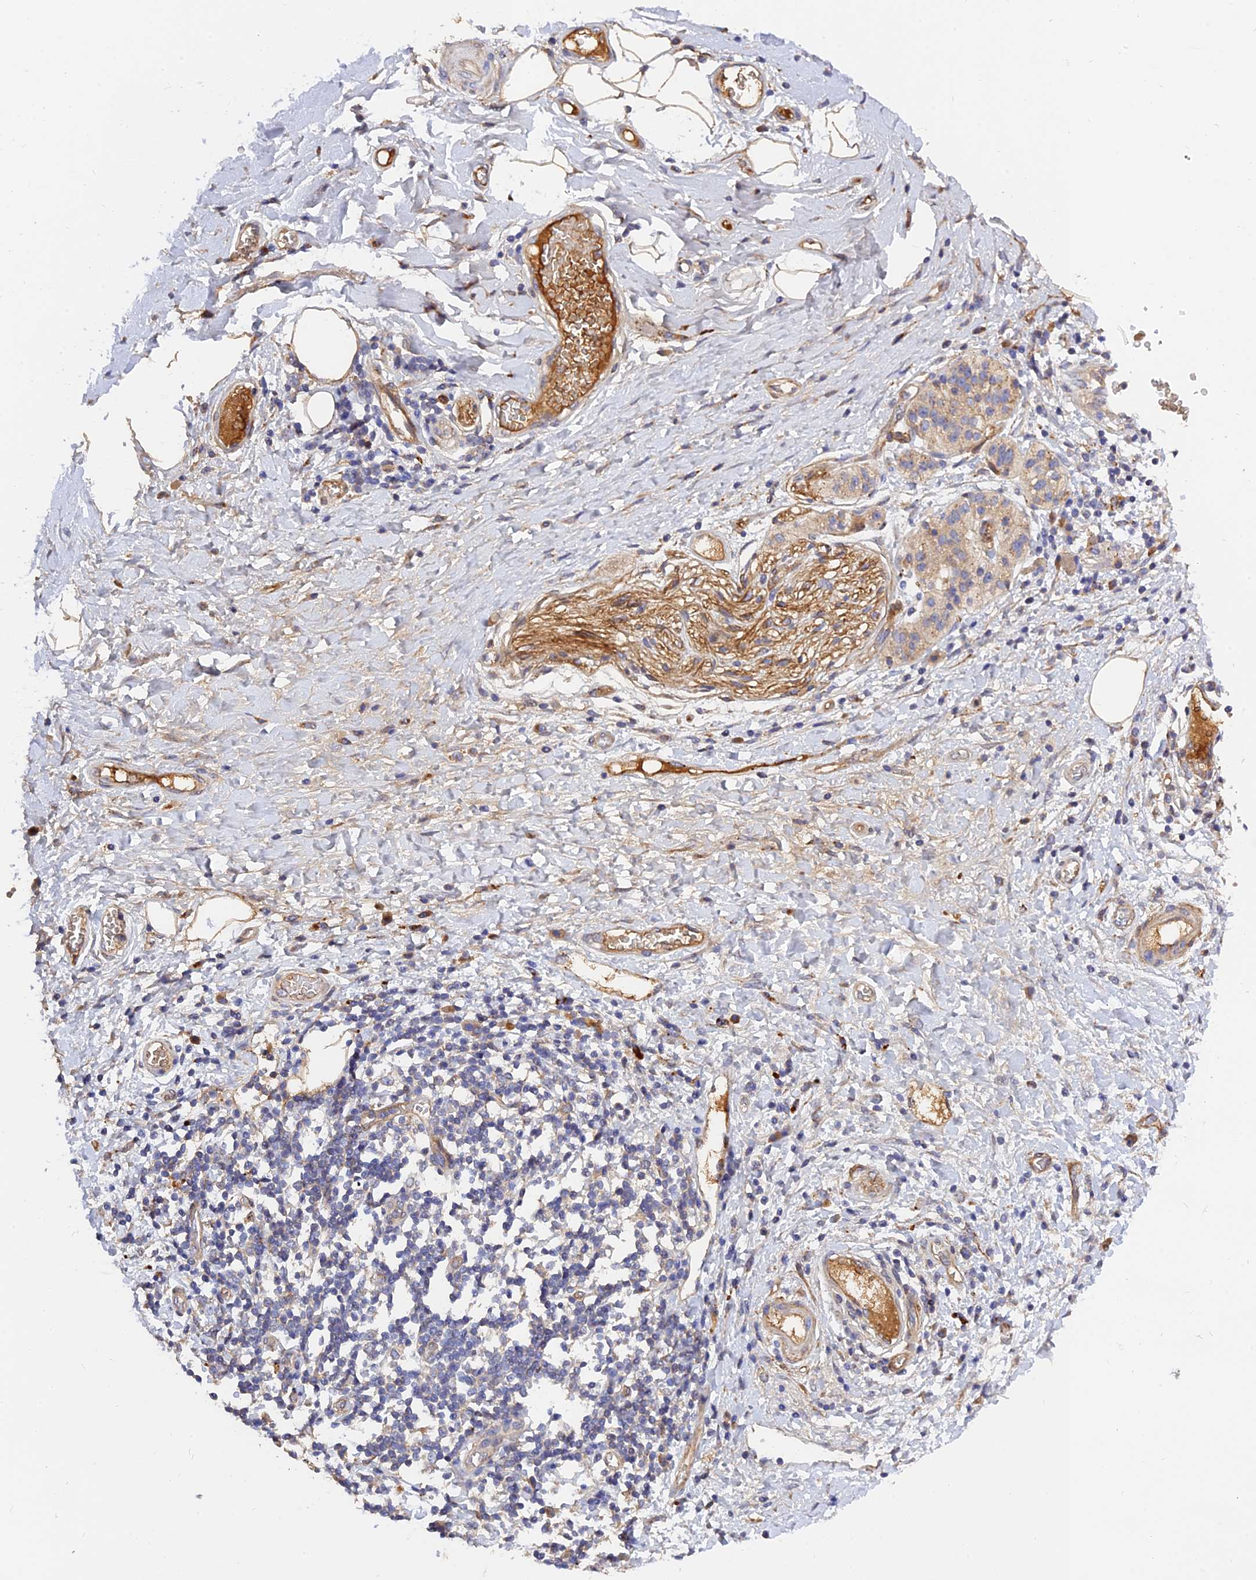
{"staining": {"intensity": "negative", "quantity": "none", "location": "none"}, "tissue": "soft tissue", "cell_type": "Fibroblasts", "image_type": "normal", "snomed": [{"axis": "morphology", "description": "Normal tissue, NOS"}, {"axis": "morphology", "description": "Adenocarcinoma, NOS"}, {"axis": "topography", "description": "Duodenum"}, {"axis": "topography", "description": "Peripheral nerve tissue"}], "caption": "Immunohistochemistry photomicrograph of unremarkable soft tissue stained for a protein (brown), which demonstrates no positivity in fibroblasts. Brightfield microscopy of immunohistochemistry (IHC) stained with DAB (brown) and hematoxylin (blue), captured at high magnification.", "gene": "MRPL35", "patient": {"sex": "female", "age": 60}}